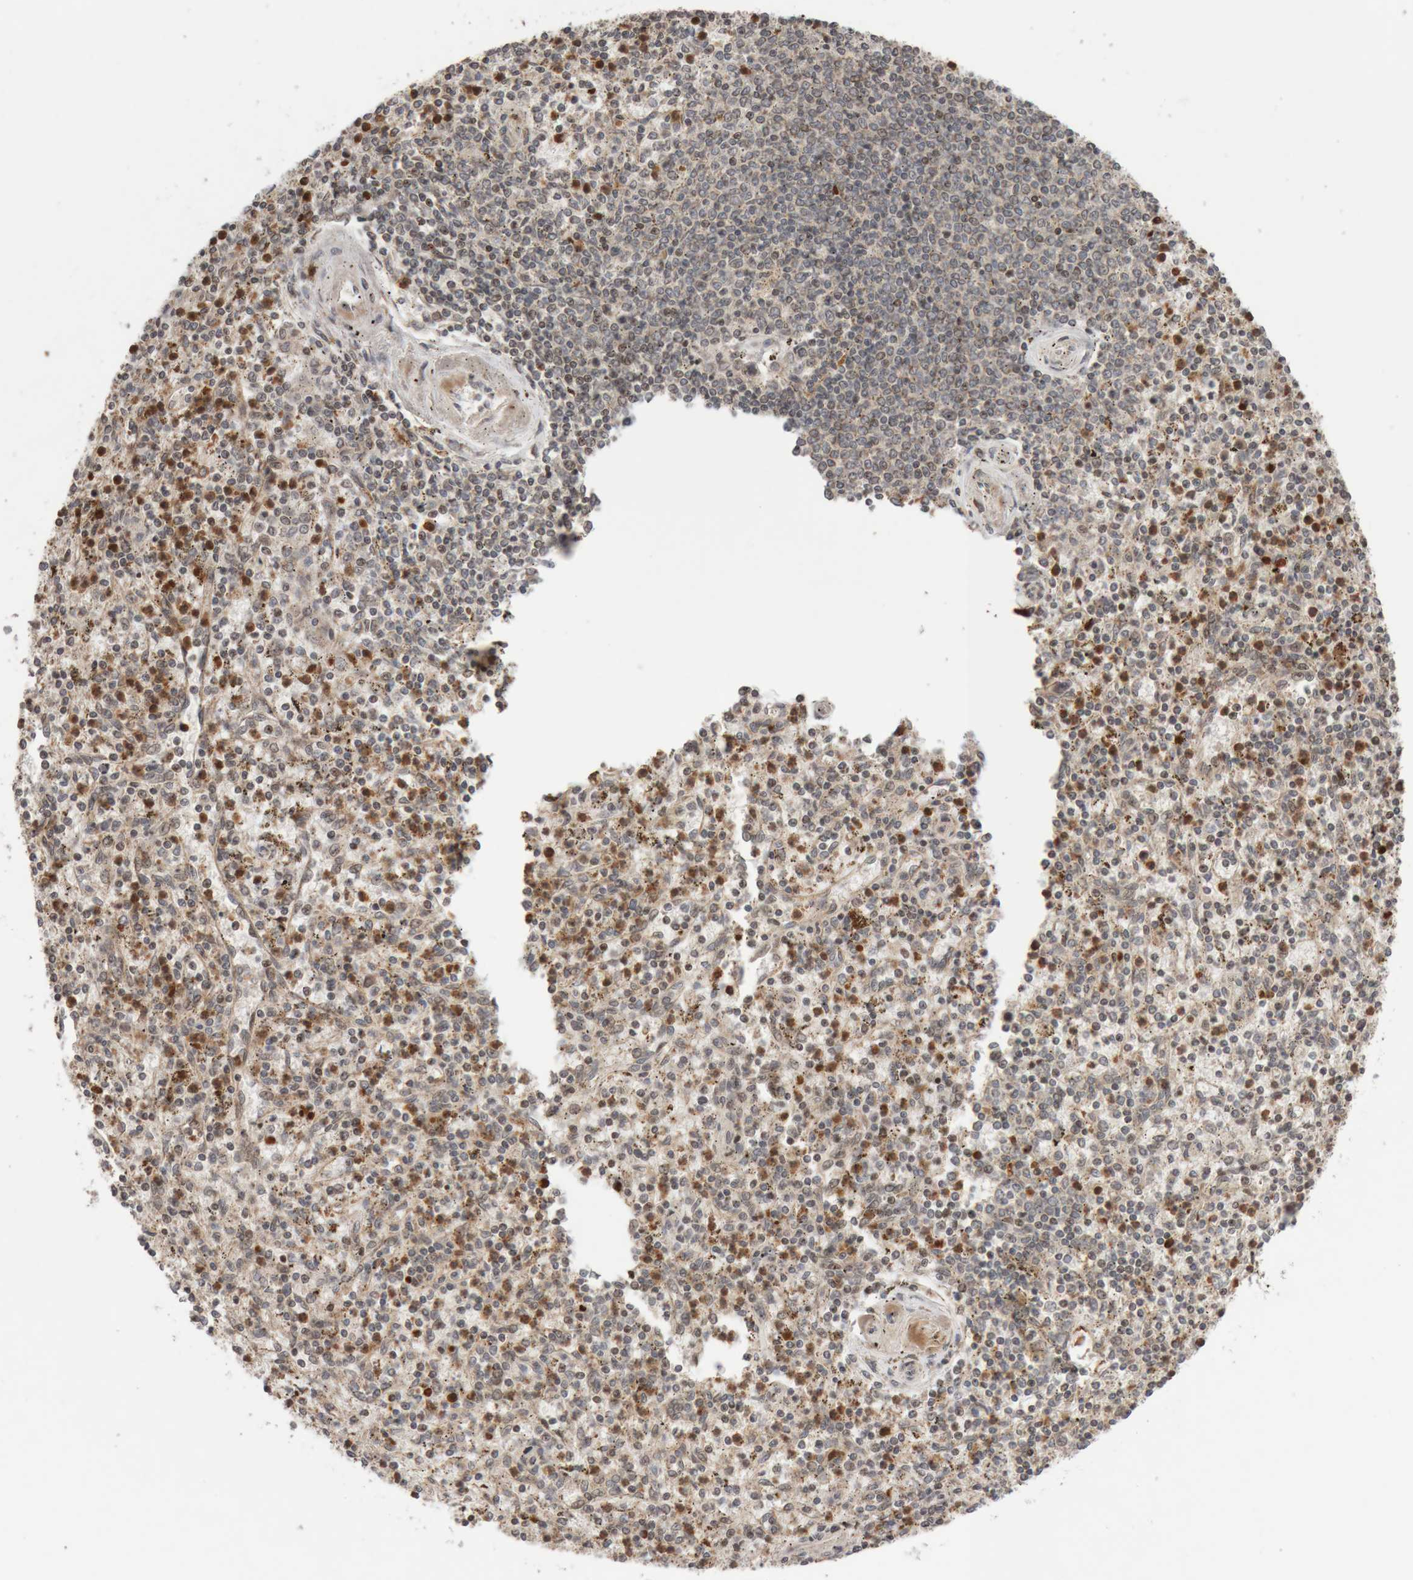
{"staining": {"intensity": "moderate", "quantity": ">75%", "location": "cytoplasmic/membranous"}, "tissue": "spleen", "cell_type": "Cells in red pulp", "image_type": "normal", "snomed": [{"axis": "morphology", "description": "Normal tissue, NOS"}, {"axis": "topography", "description": "Spleen"}], "caption": "Unremarkable spleen was stained to show a protein in brown. There is medium levels of moderate cytoplasmic/membranous staining in approximately >75% of cells in red pulp. (Stains: DAB in brown, nuclei in blue, Microscopy: brightfield microscopy at high magnification).", "gene": "KIF21B", "patient": {"sex": "male", "age": 72}}